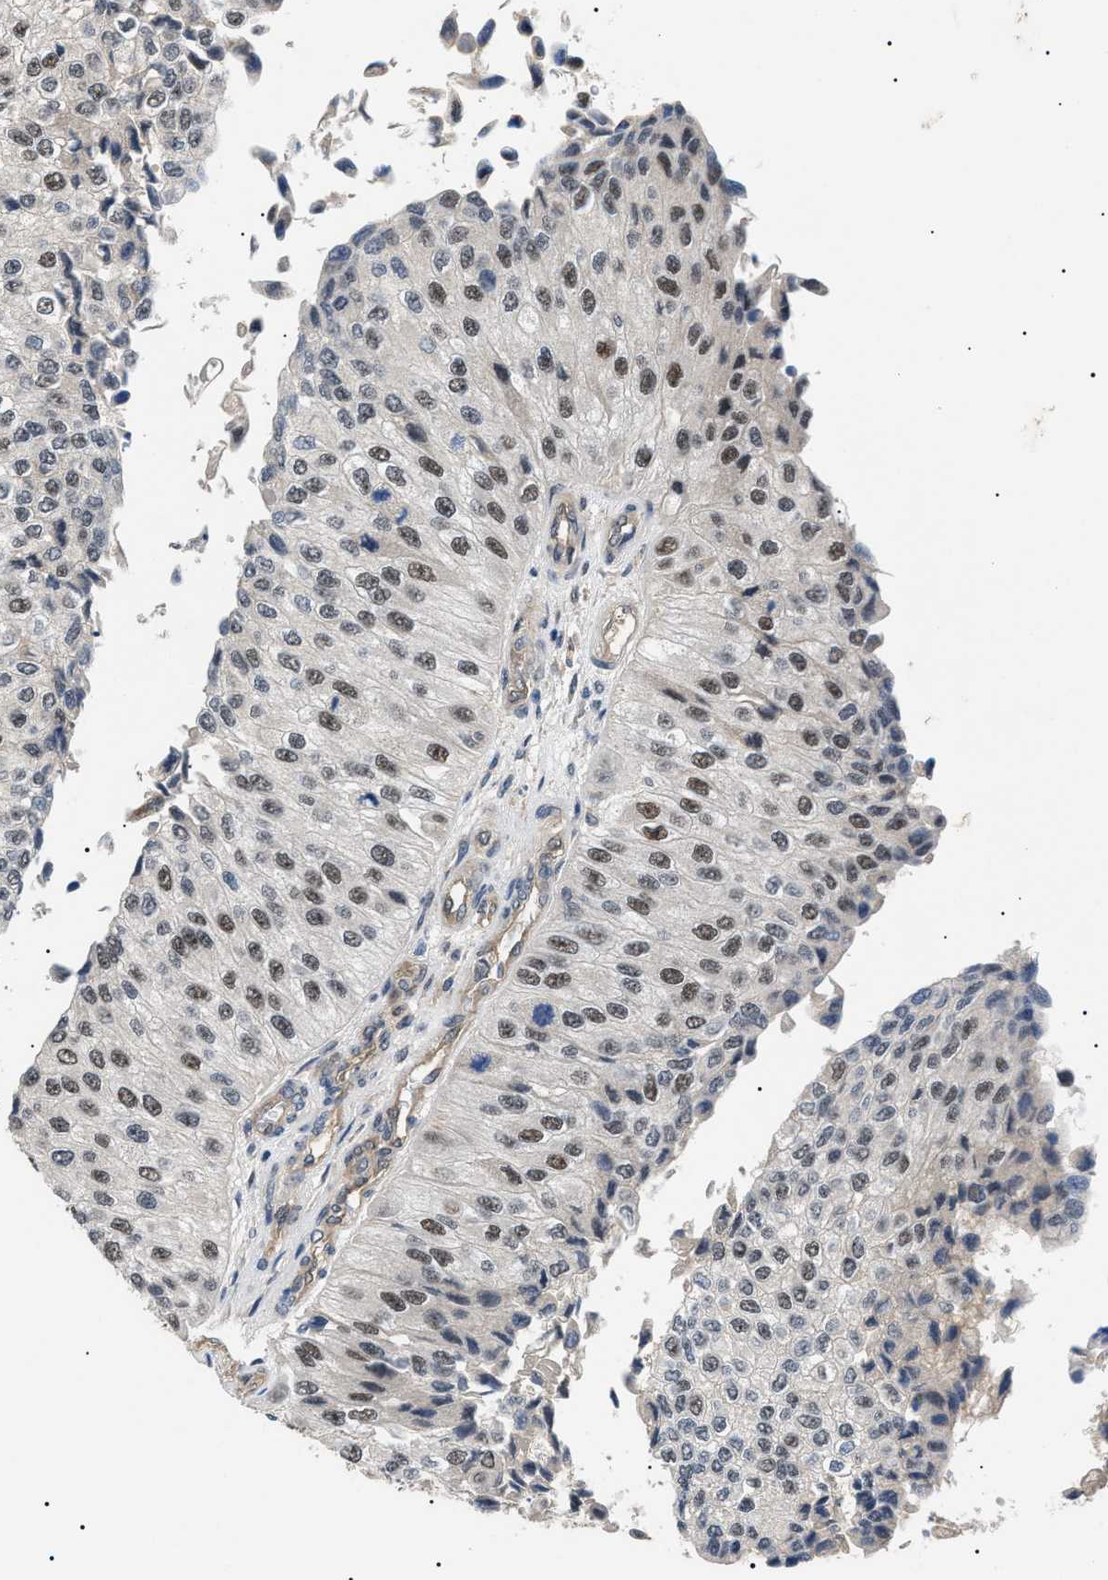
{"staining": {"intensity": "moderate", "quantity": ">75%", "location": "nuclear"}, "tissue": "urothelial cancer", "cell_type": "Tumor cells", "image_type": "cancer", "snomed": [{"axis": "morphology", "description": "Urothelial carcinoma, High grade"}, {"axis": "topography", "description": "Kidney"}, {"axis": "topography", "description": "Urinary bladder"}], "caption": "High-grade urothelial carcinoma was stained to show a protein in brown. There is medium levels of moderate nuclear positivity in approximately >75% of tumor cells.", "gene": "CRCP", "patient": {"sex": "male", "age": 77}}